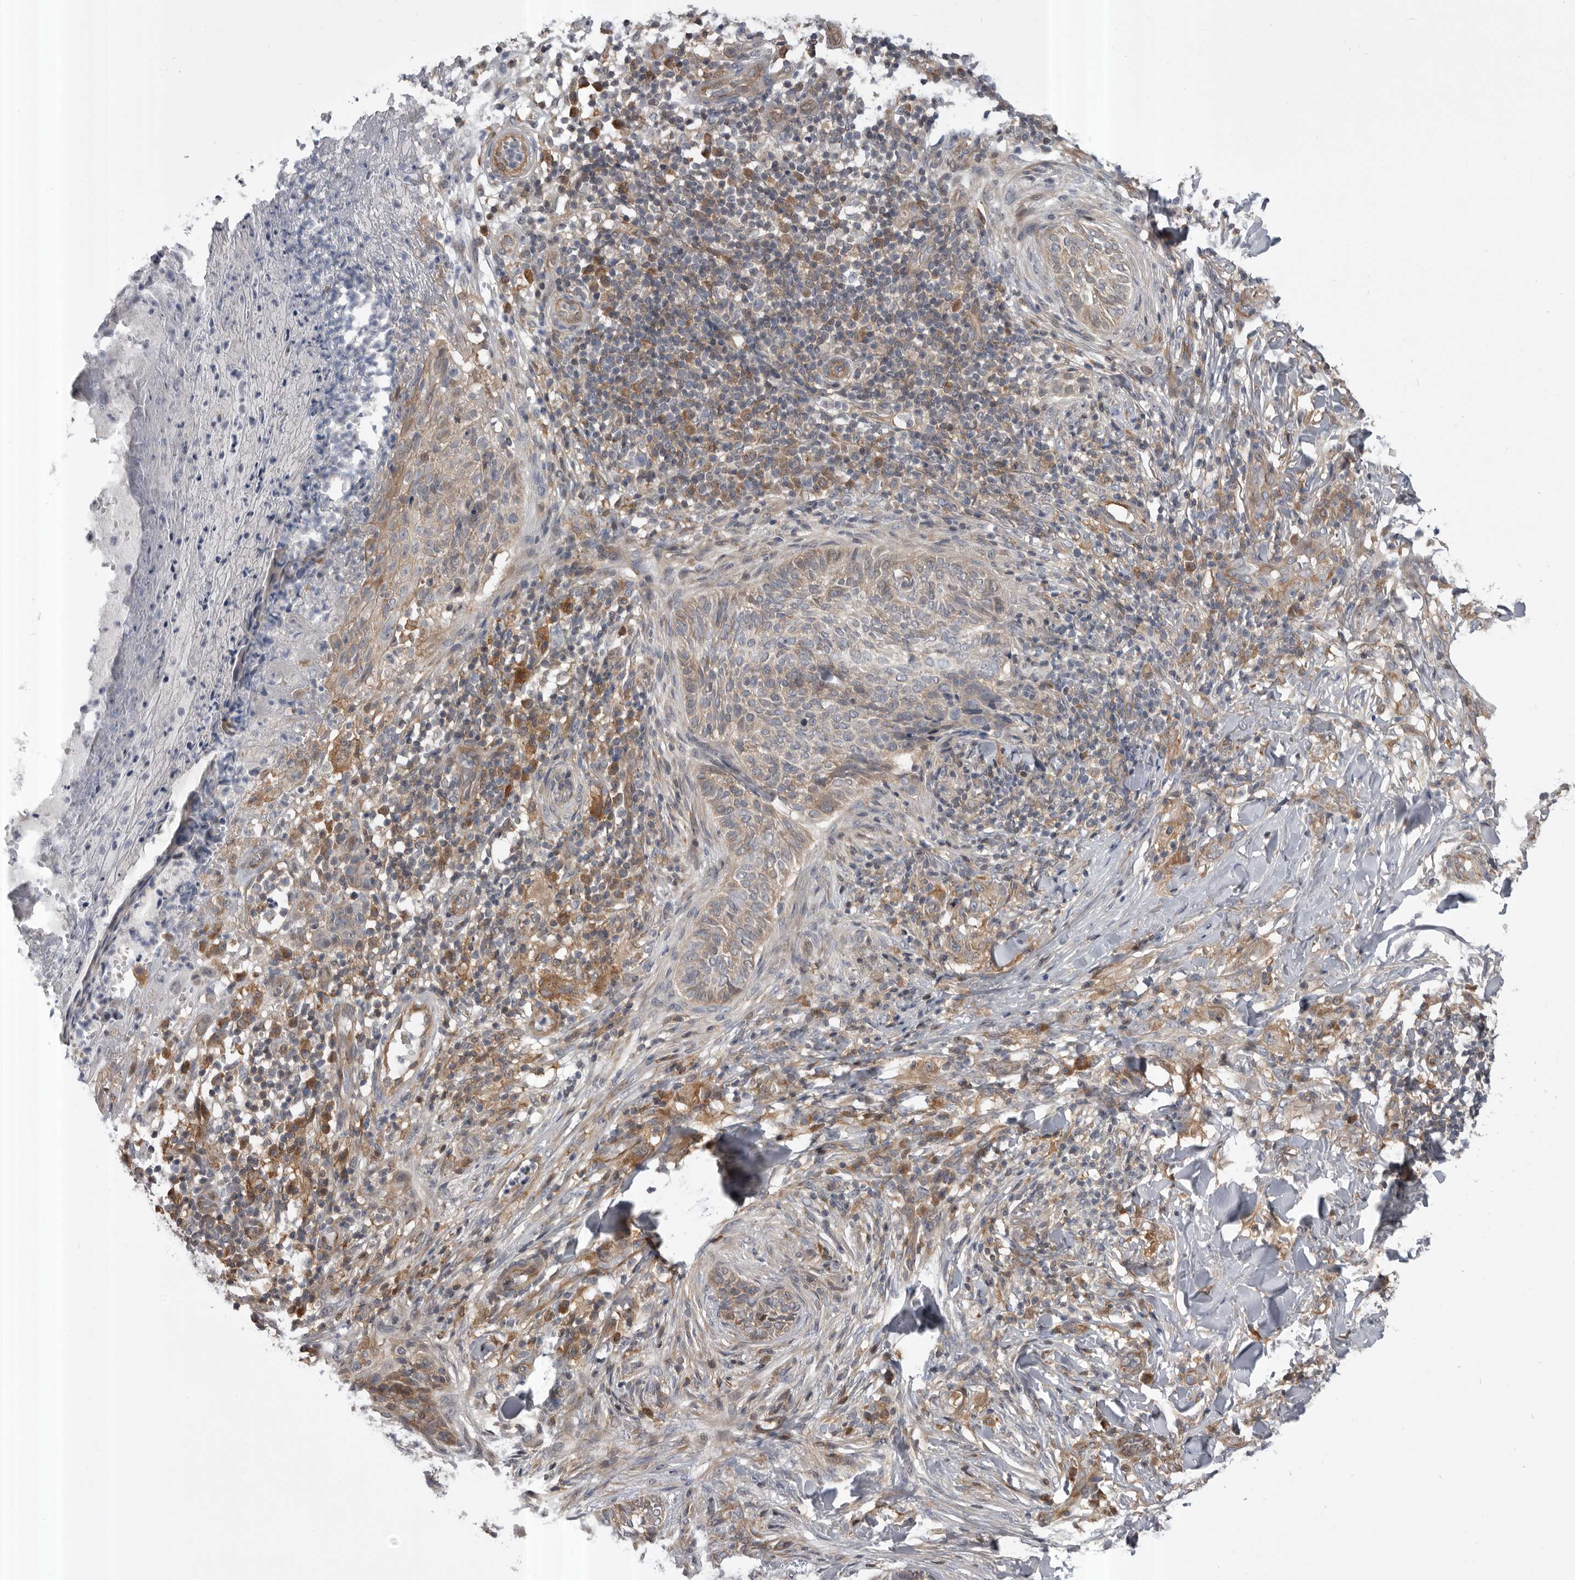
{"staining": {"intensity": "weak", "quantity": "<25%", "location": "cytoplasmic/membranous"}, "tissue": "skin cancer", "cell_type": "Tumor cells", "image_type": "cancer", "snomed": [{"axis": "morphology", "description": "Normal tissue, NOS"}, {"axis": "morphology", "description": "Basal cell carcinoma"}, {"axis": "topography", "description": "Skin"}], "caption": "High magnification brightfield microscopy of skin cancer stained with DAB (3,3'-diaminobenzidine) (brown) and counterstained with hematoxylin (blue): tumor cells show no significant positivity.", "gene": "RAB3GAP2", "patient": {"sex": "male", "age": 67}}